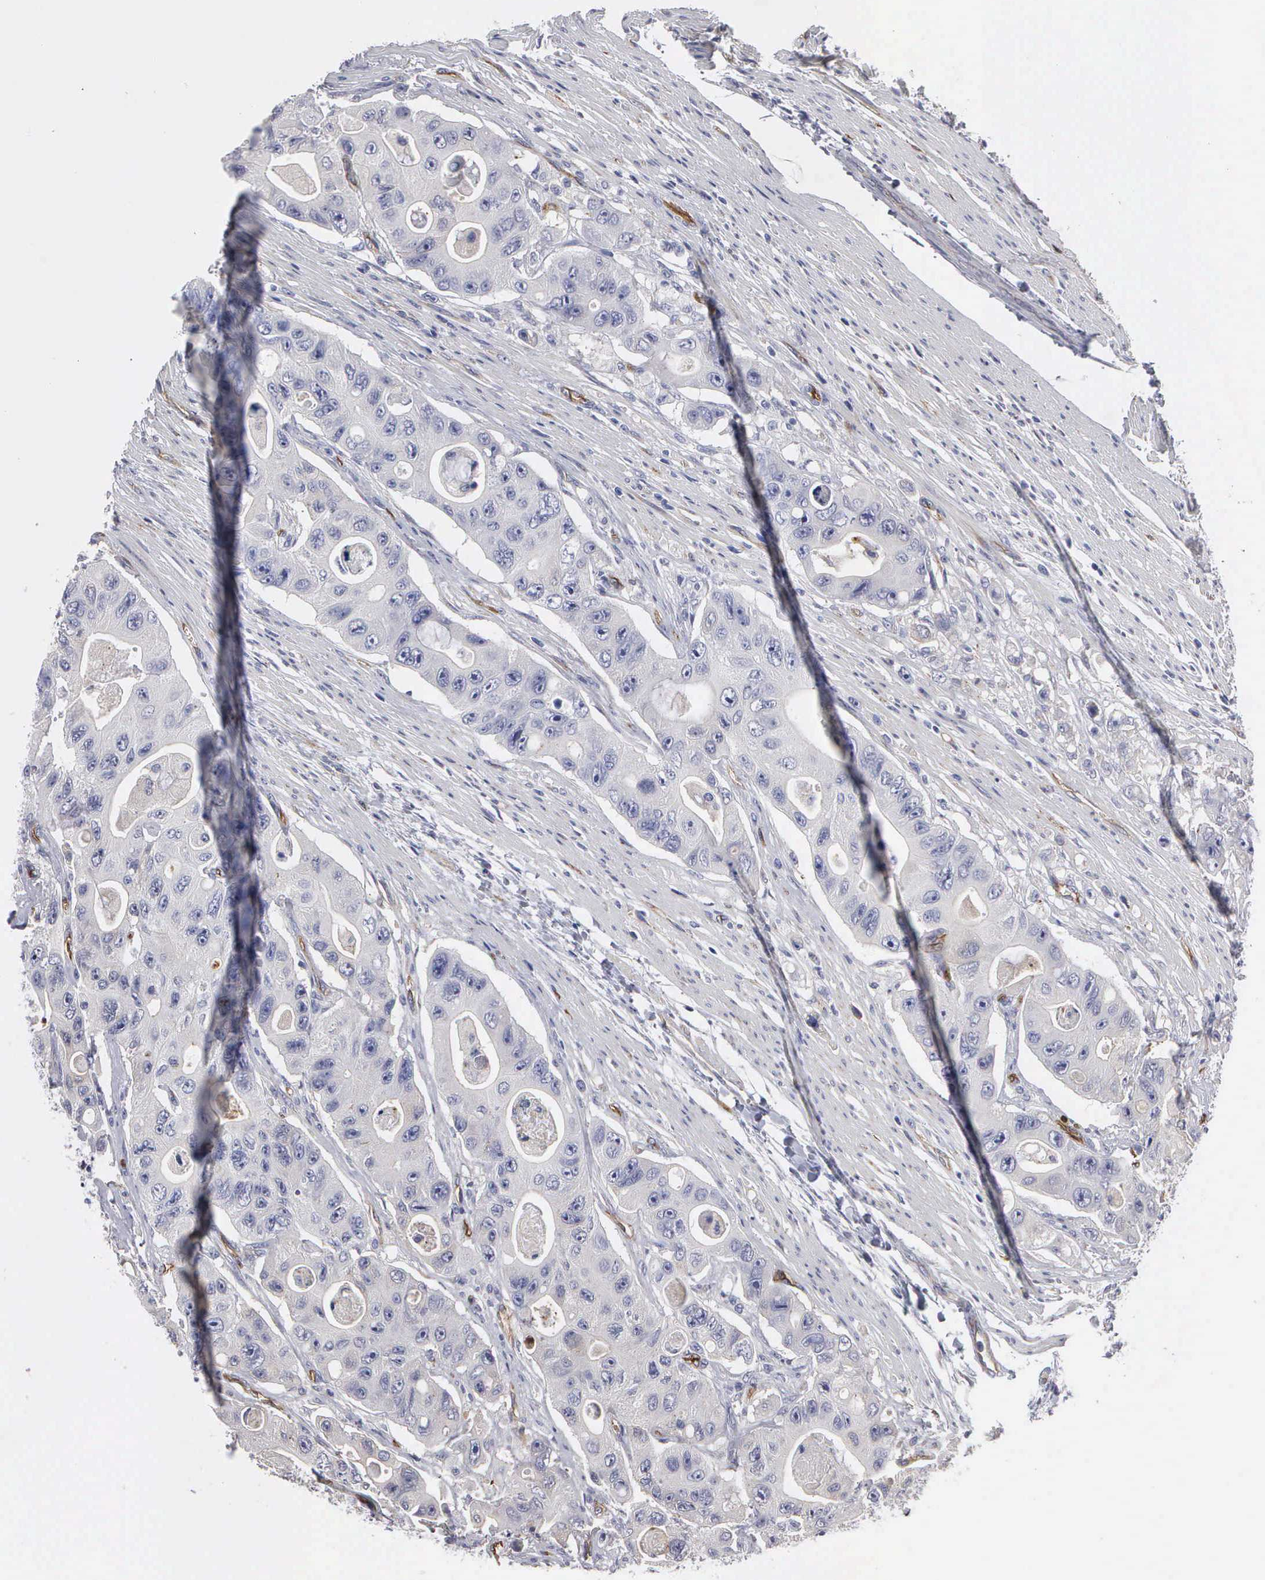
{"staining": {"intensity": "weak", "quantity": "<25%", "location": "cytoplasmic/membranous"}, "tissue": "colorectal cancer", "cell_type": "Tumor cells", "image_type": "cancer", "snomed": [{"axis": "morphology", "description": "Adenocarcinoma, NOS"}, {"axis": "topography", "description": "Colon"}], "caption": "High power microscopy micrograph of an immunohistochemistry image of colorectal adenocarcinoma, revealing no significant staining in tumor cells. The staining was performed using DAB to visualize the protein expression in brown, while the nuclei were stained in blue with hematoxylin (Magnification: 20x).", "gene": "RDX", "patient": {"sex": "female", "age": 46}}